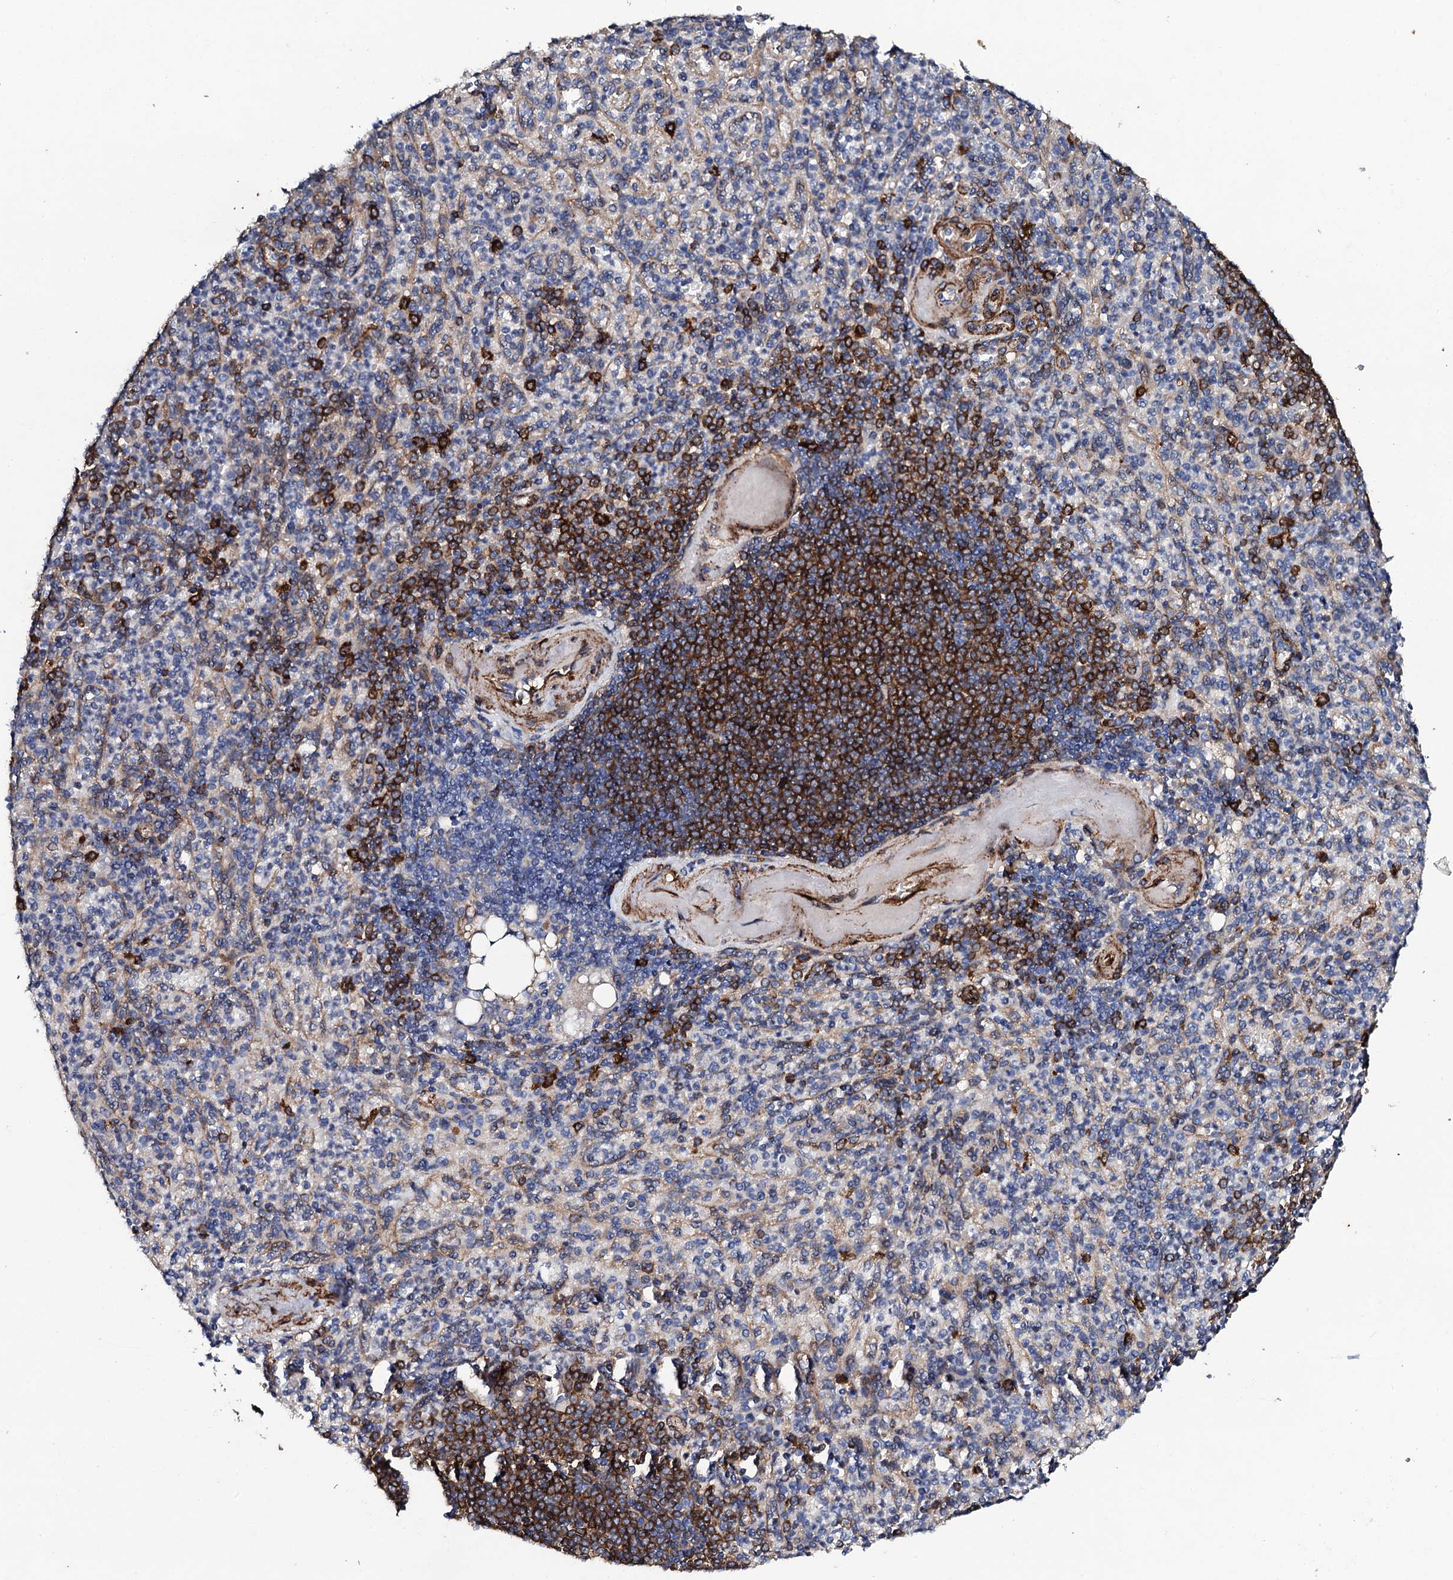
{"staining": {"intensity": "strong", "quantity": "<25%", "location": "cytoplasmic/membranous"}, "tissue": "spleen", "cell_type": "Cells in red pulp", "image_type": "normal", "snomed": [{"axis": "morphology", "description": "Normal tissue, NOS"}, {"axis": "topography", "description": "Spleen"}], "caption": "Immunohistochemistry (IHC) (DAB) staining of unremarkable spleen displays strong cytoplasmic/membranous protein positivity in about <25% of cells in red pulp. (DAB (3,3'-diaminobenzidine) IHC, brown staining for protein, blue staining for nuclei).", "gene": "DBX1", "patient": {"sex": "female", "age": 74}}